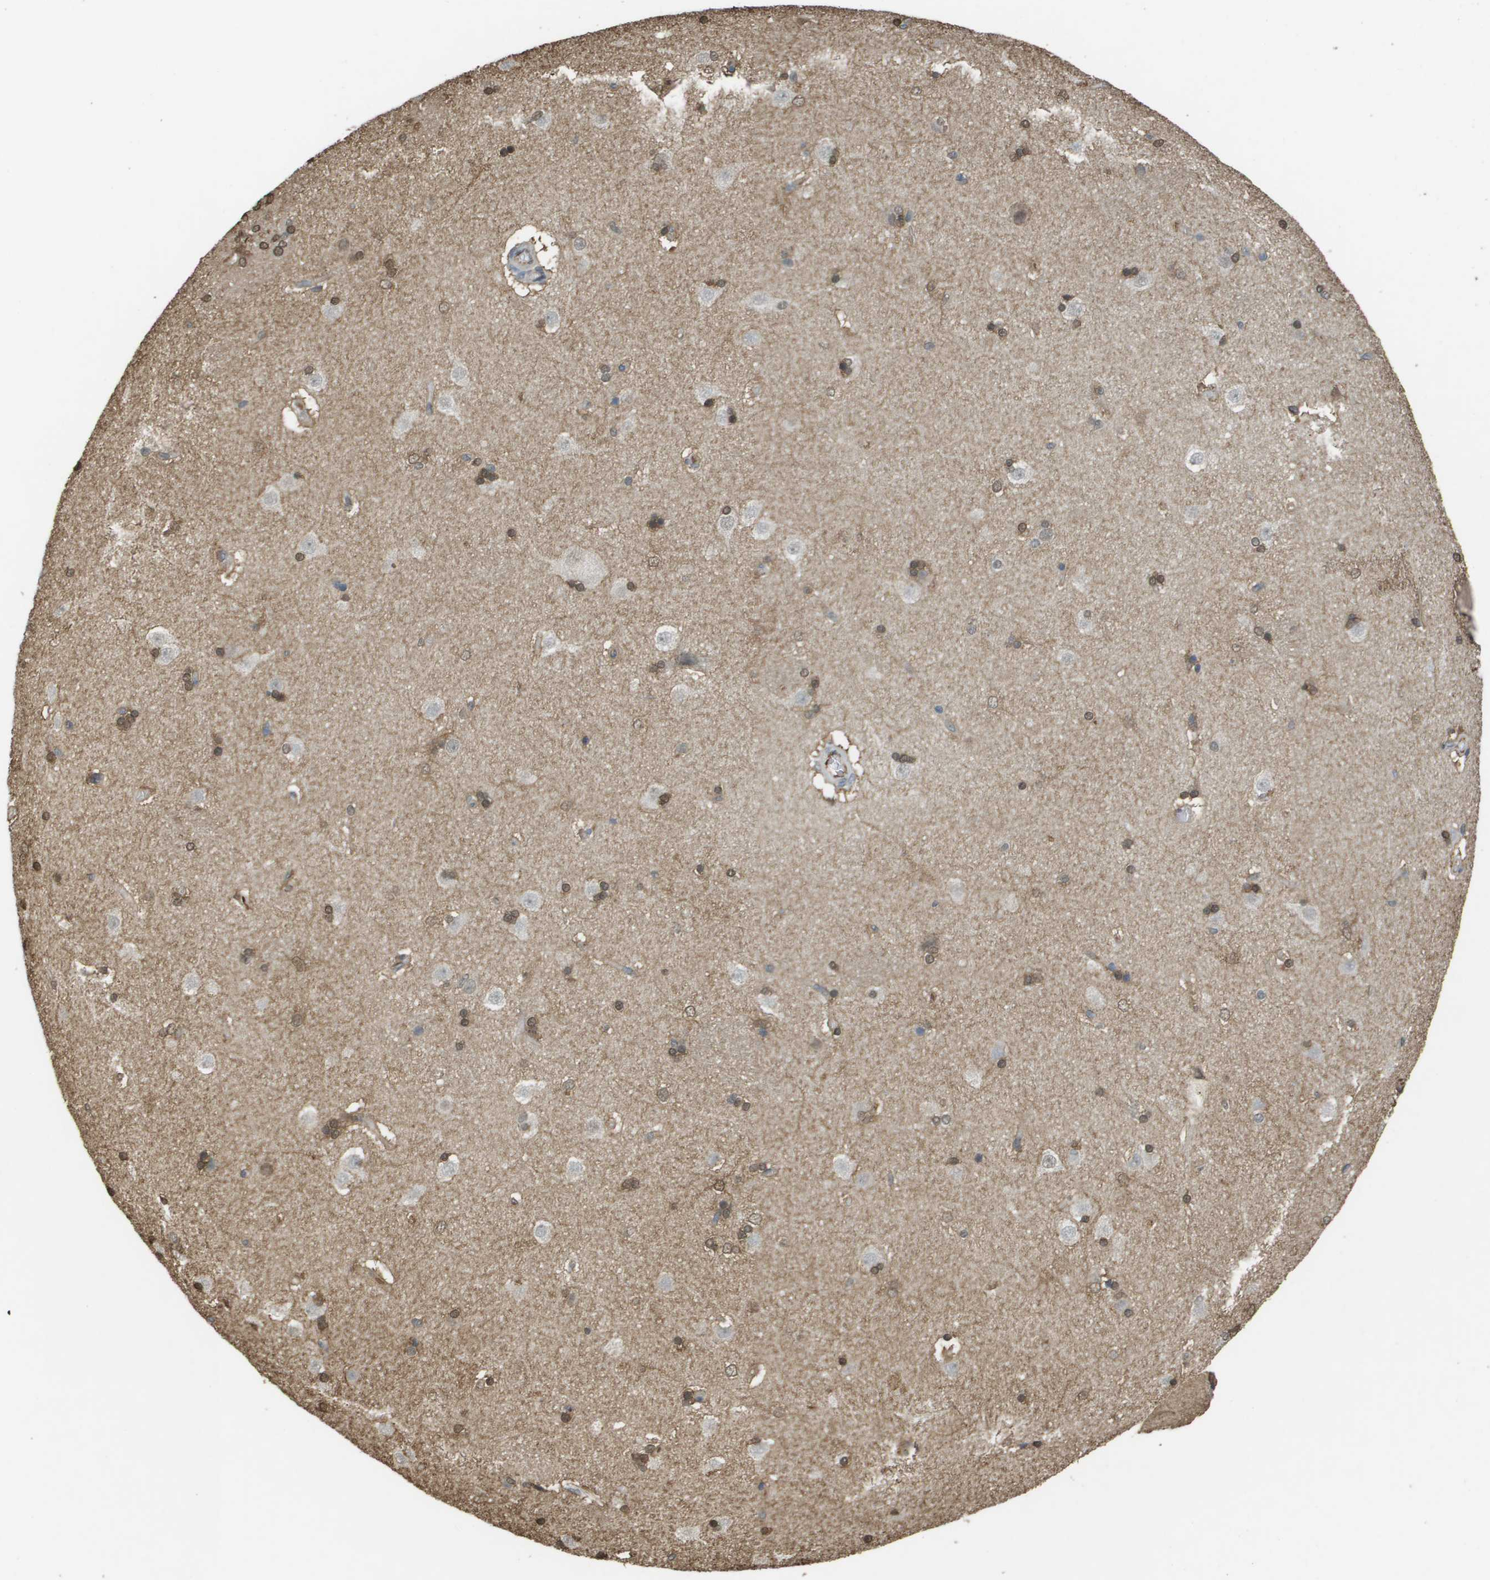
{"staining": {"intensity": "moderate", "quantity": ">75%", "location": "cytoplasmic/membranous,nuclear"}, "tissue": "caudate", "cell_type": "Glial cells", "image_type": "normal", "snomed": [{"axis": "morphology", "description": "Normal tissue, NOS"}, {"axis": "topography", "description": "Lateral ventricle wall"}], "caption": "The photomicrograph demonstrates staining of normal caudate, revealing moderate cytoplasmic/membranous,nuclear protein staining (brown color) within glial cells.", "gene": "NDRG2", "patient": {"sex": "female", "age": 19}}